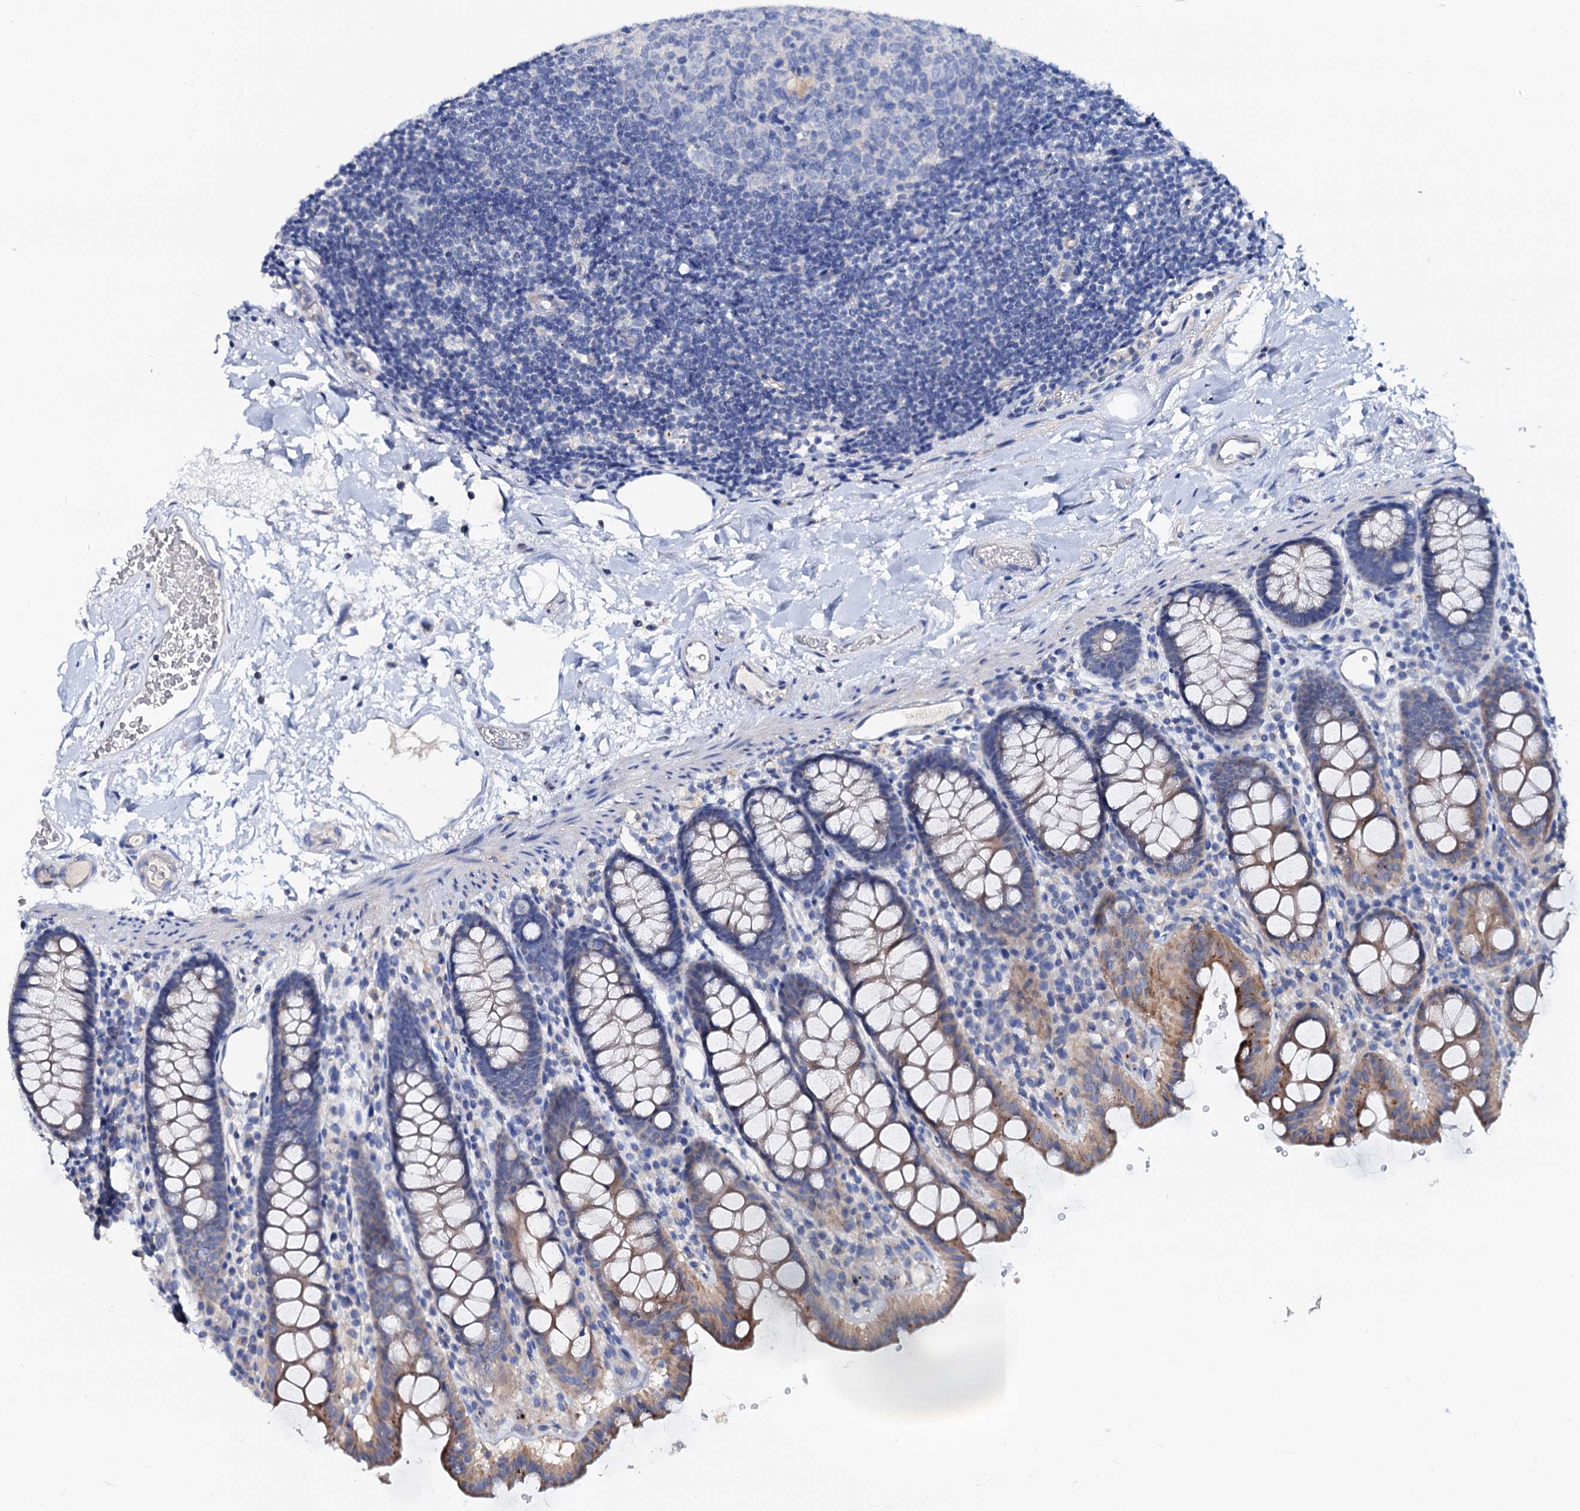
{"staining": {"intensity": "negative", "quantity": "none", "location": "none"}, "tissue": "colon", "cell_type": "Endothelial cells", "image_type": "normal", "snomed": [{"axis": "morphology", "description": "Normal tissue, NOS"}, {"axis": "topography", "description": "Colon"}], "caption": "Immunohistochemistry (IHC) histopathology image of unremarkable human colon stained for a protein (brown), which reveals no staining in endothelial cells.", "gene": "DYDC2", "patient": {"sex": "male", "age": 75}}